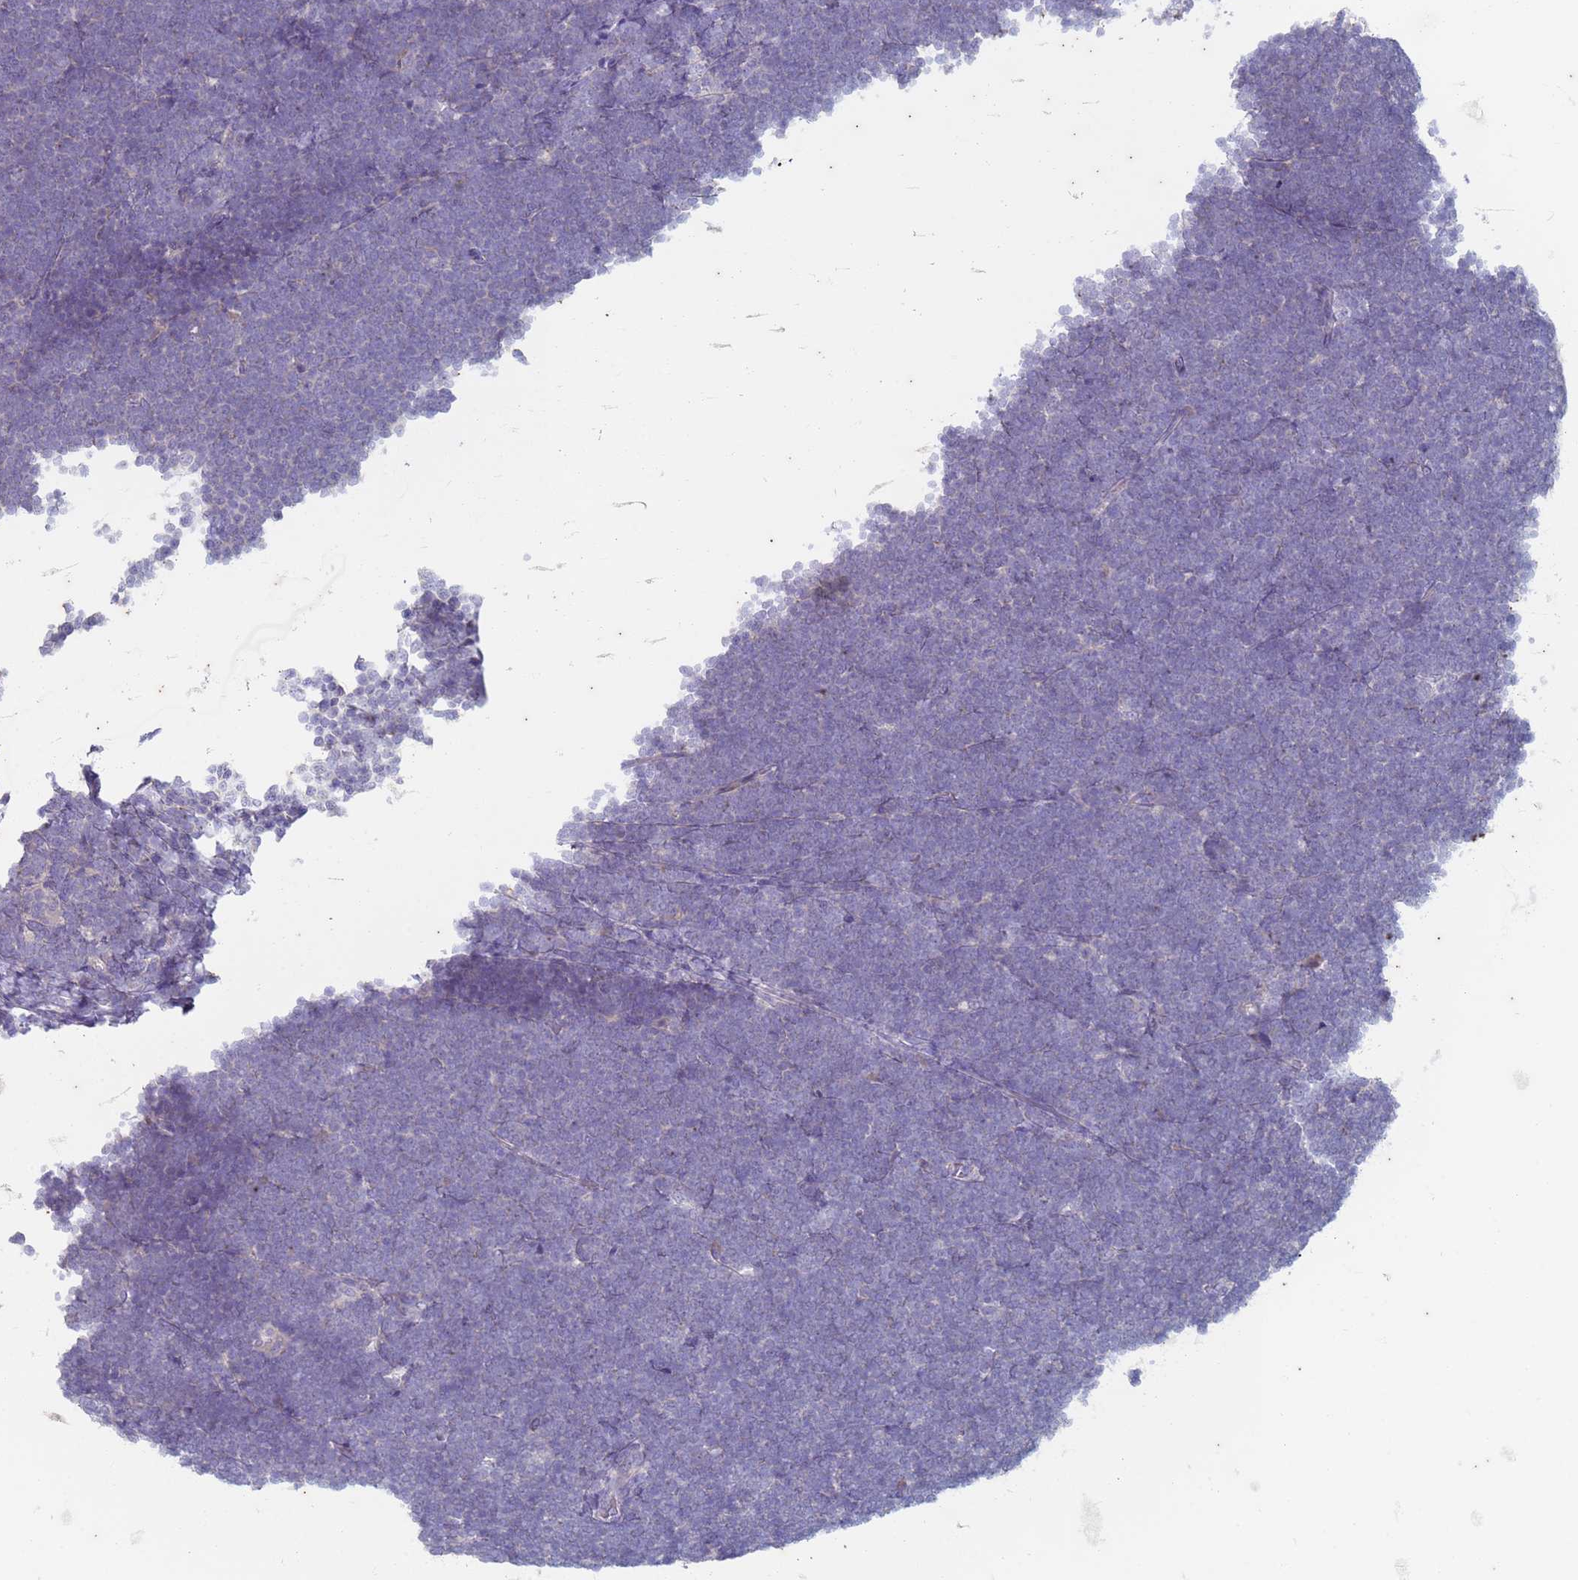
{"staining": {"intensity": "negative", "quantity": "none", "location": "none"}, "tissue": "lymphoma", "cell_type": "Tumor cells", "image_type": "cancer", "snomed": [{"axis": "morphology", "description": "Malignant lymphoma, non-Hodgkin's type, High grade"}, {"axis": "topography", "description": "Lymph node"}], "caption": "Immunohistochemistry (IHC) of human malignant lymphoma, non-Hodgkin's type (high-grade) exhibits no staining in tumor cells.", "gene": "SUCO", "patient": {"sex": "male", "age": 13}}